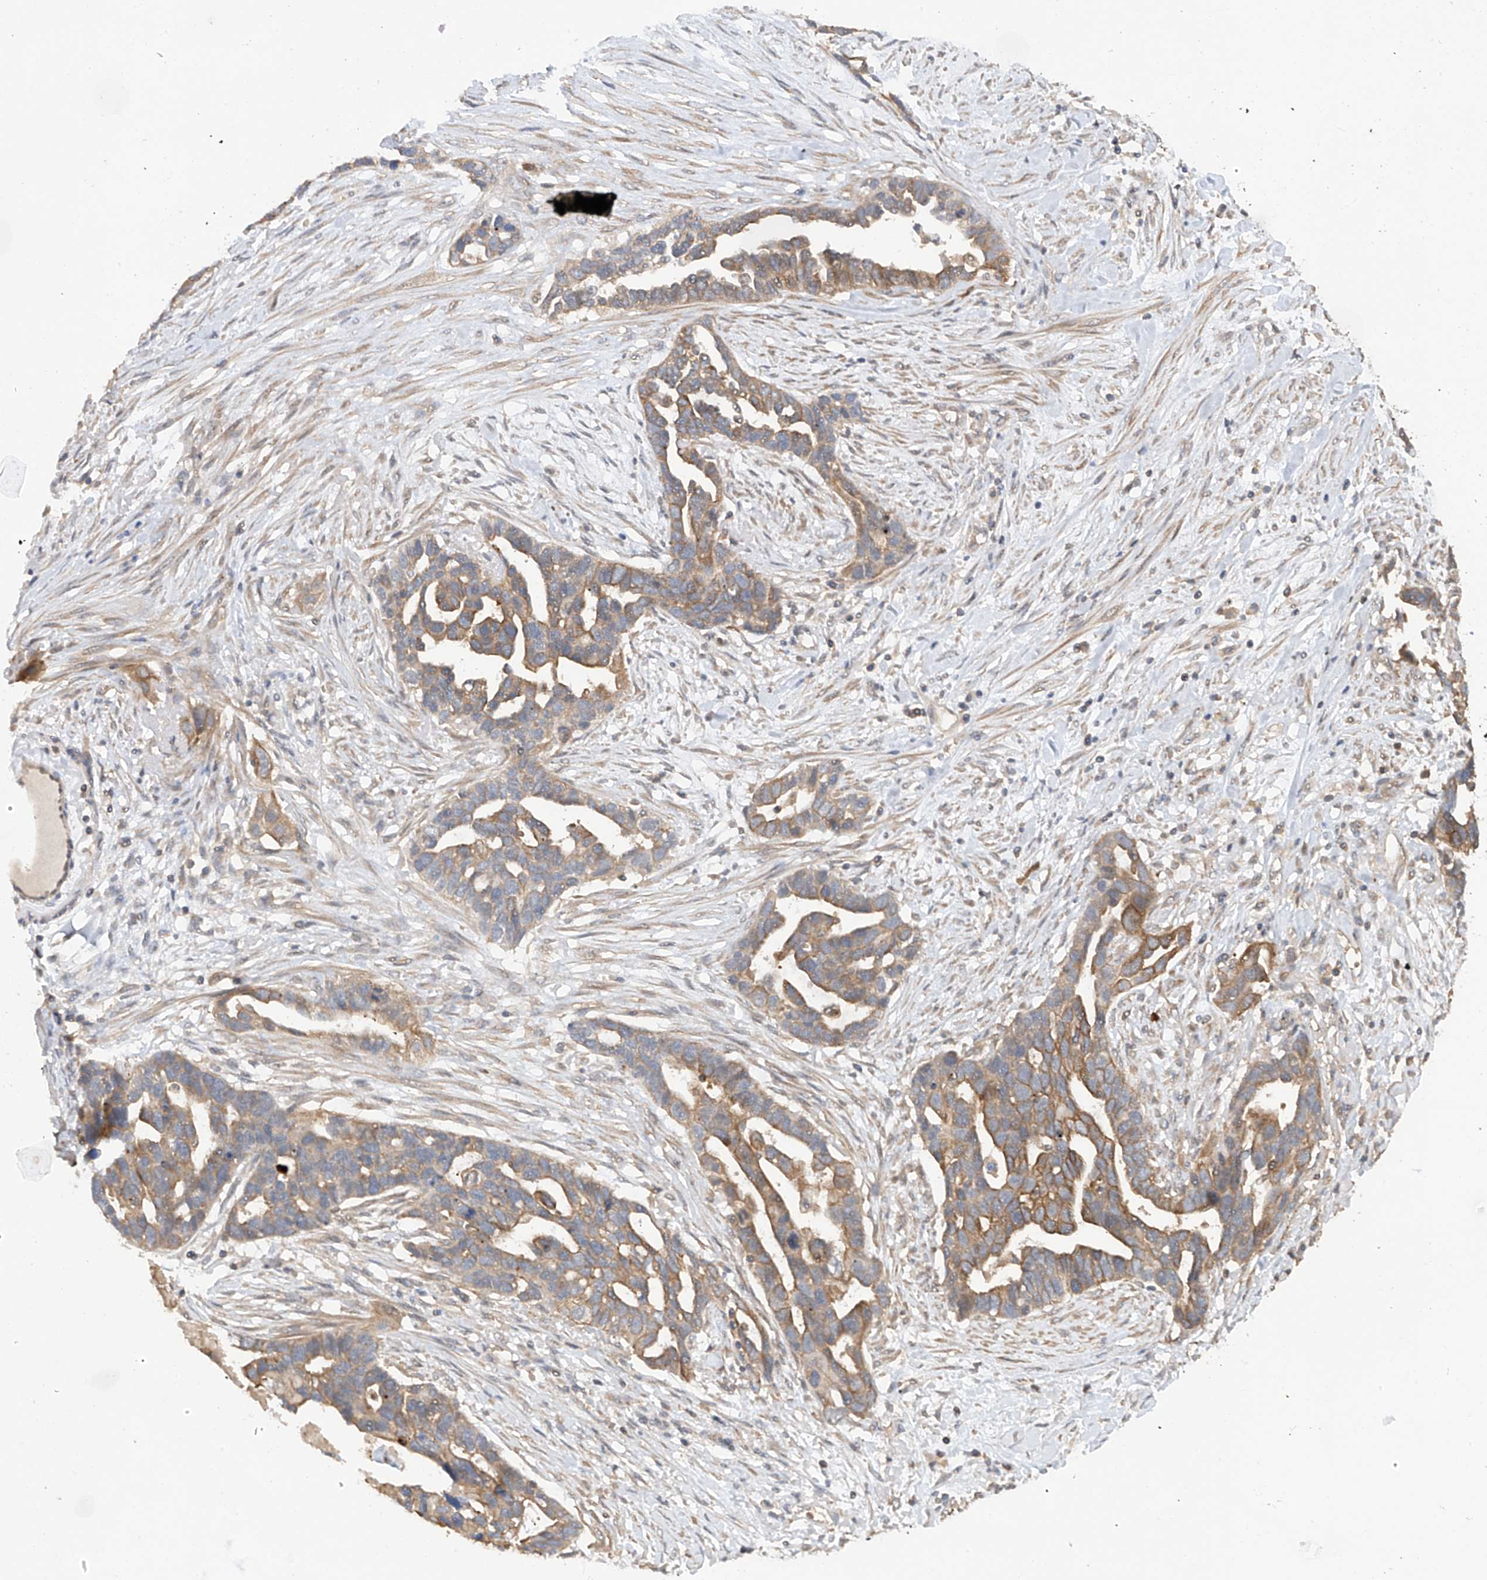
{"staining": {"intensity": "moderate", "quantity": "25%-75%", "location": "cytoplasmic/membranous"}, "tissue": "ovarian cancer", "cell_type": "Tumor cells", "image_type": "cancer", "snomed": [{"axis": "morphology", "description": "Cystadenocarcinoma, serous, NOS"}, {"axis": "topography", "description": "Ovary"}], "caption": "Immunohistochemical staining of ovarian cancer (serous cystadenocarcinoma) demonstrates moderate cytoplasmic/membranous protein expression in about 25%-75% of tumor cells.", "gene": "RPAIN", "patient": {"sex": "female", "age": 54}}